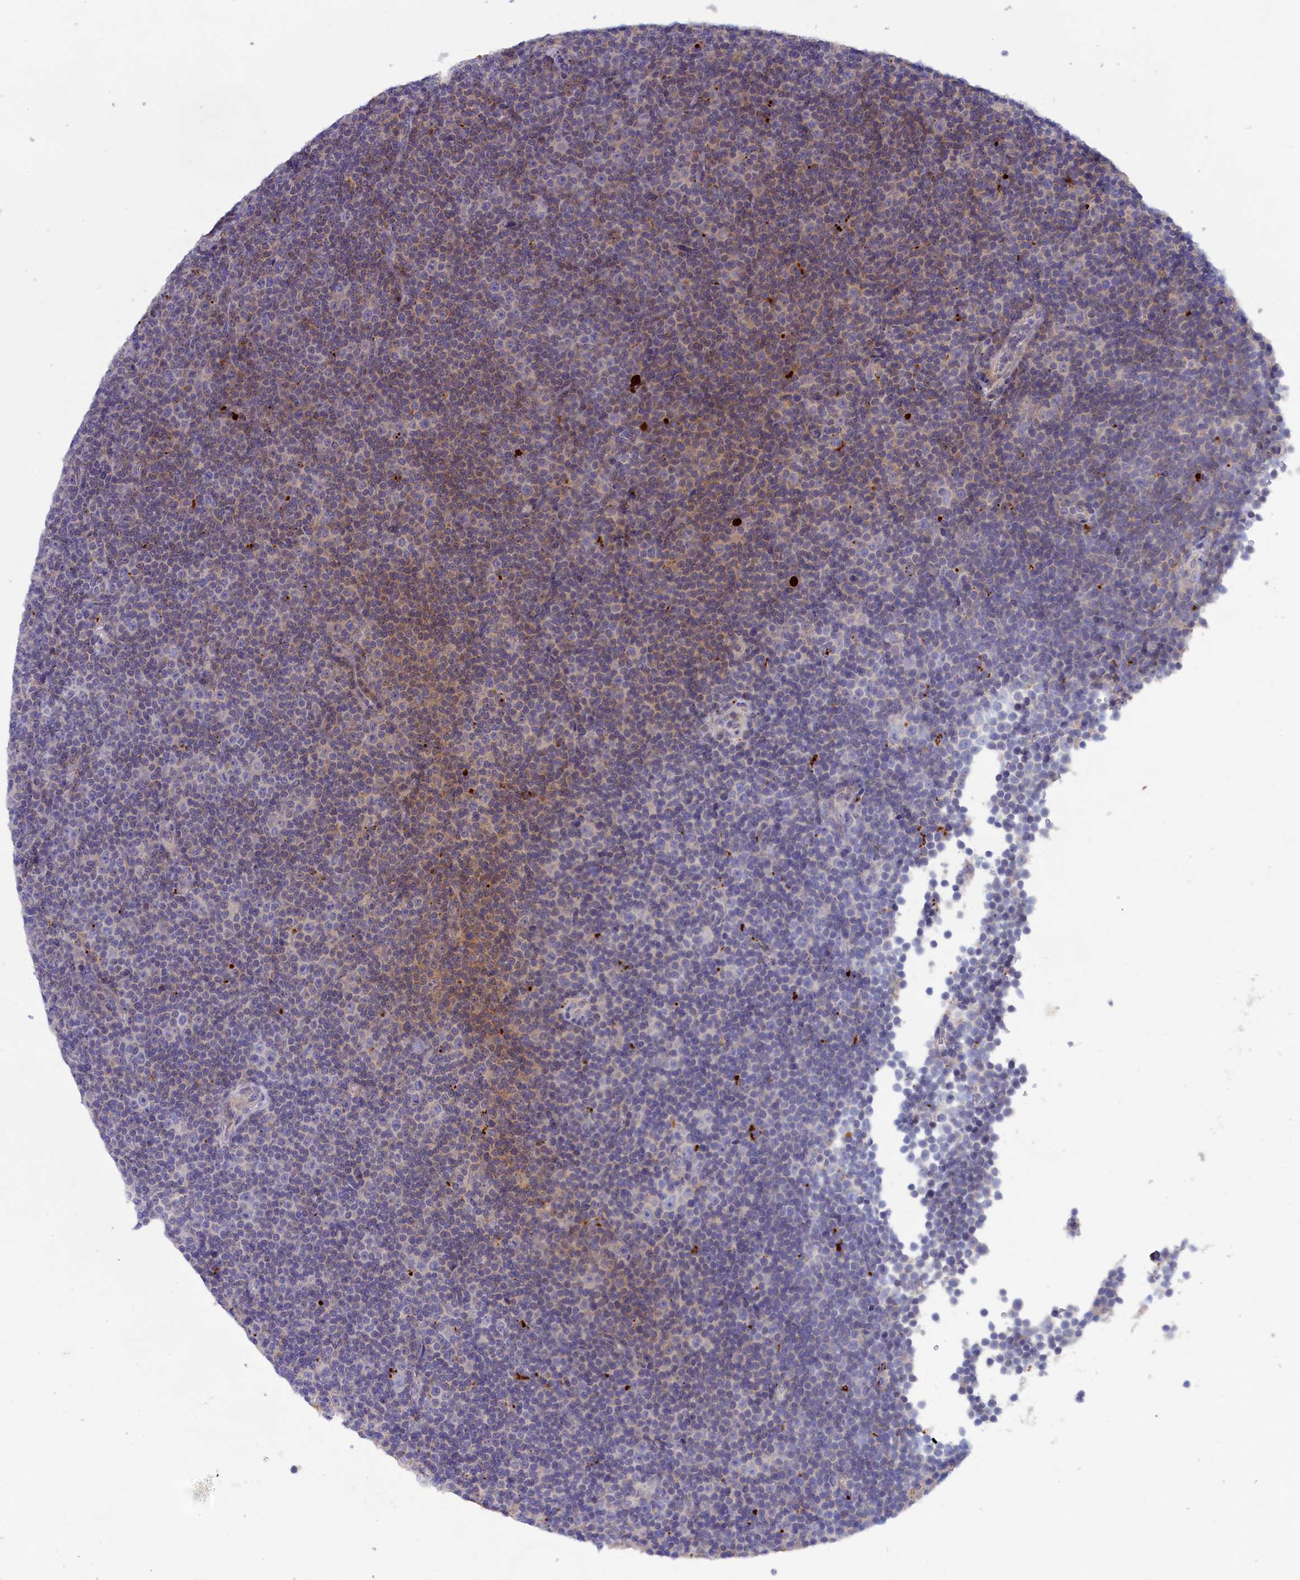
{"staining": {"intensity": "moderate", "quantity": "<25%", "location": "cytoplasmic/membranous"}, "tissue": "lymphoma", "cell_type": "Tumor cells", "image_type": "cancer", "snomed": [{"axis": "morphology", "description": "Malignant lymphoma, non-Hodgkin's type, Low grade"}, {"axis": "topography", "description": "Lymph node"}], "caption": "DAB immunohistochemical staining of human lymphoma demonstrates moderate cytoplasmic/membranous protein staining in approximately <25% of tumor cells.", "gene": "WDR6", "patient": {"sex": "female", "age": 67}}